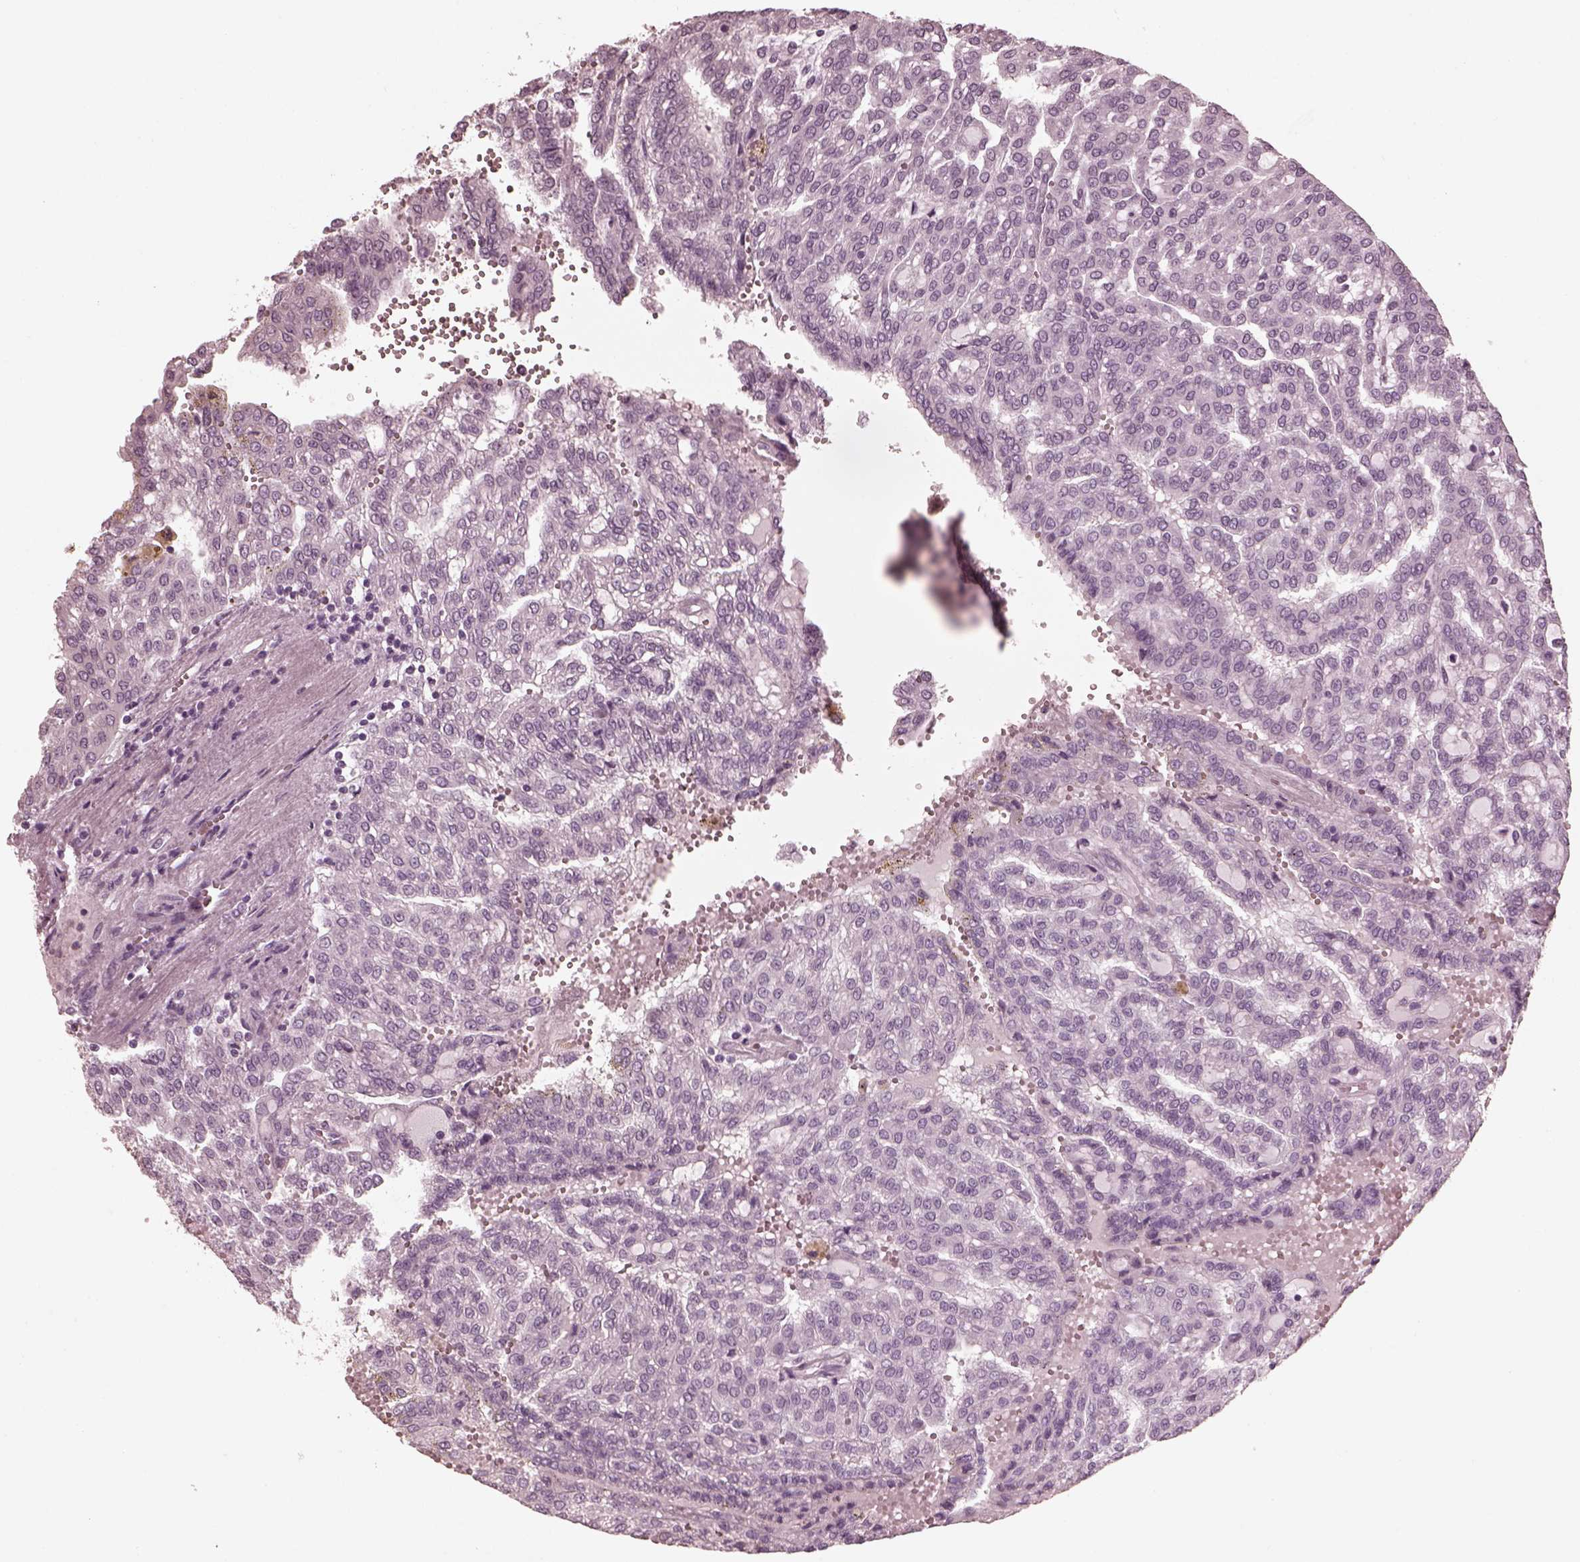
{"staining": {"intensity": "negative", "quantity": "none", "location": "none"}, "tissue": "renal cancer", "cell_type": "Tumor cells", "image_type": "cancer", "snomed": [{"axis": "morphology", "description": "Adenocarcinoma, NOS"}, {"axis": "topography", "description": "Kidney"}], "caption": "Tumor cells are negative for brown protein staining in renal adenocarcinoma. Nuclei are stained in blue.", "gene": "CGA", "patient": {"sex": "male", "age": 63}}